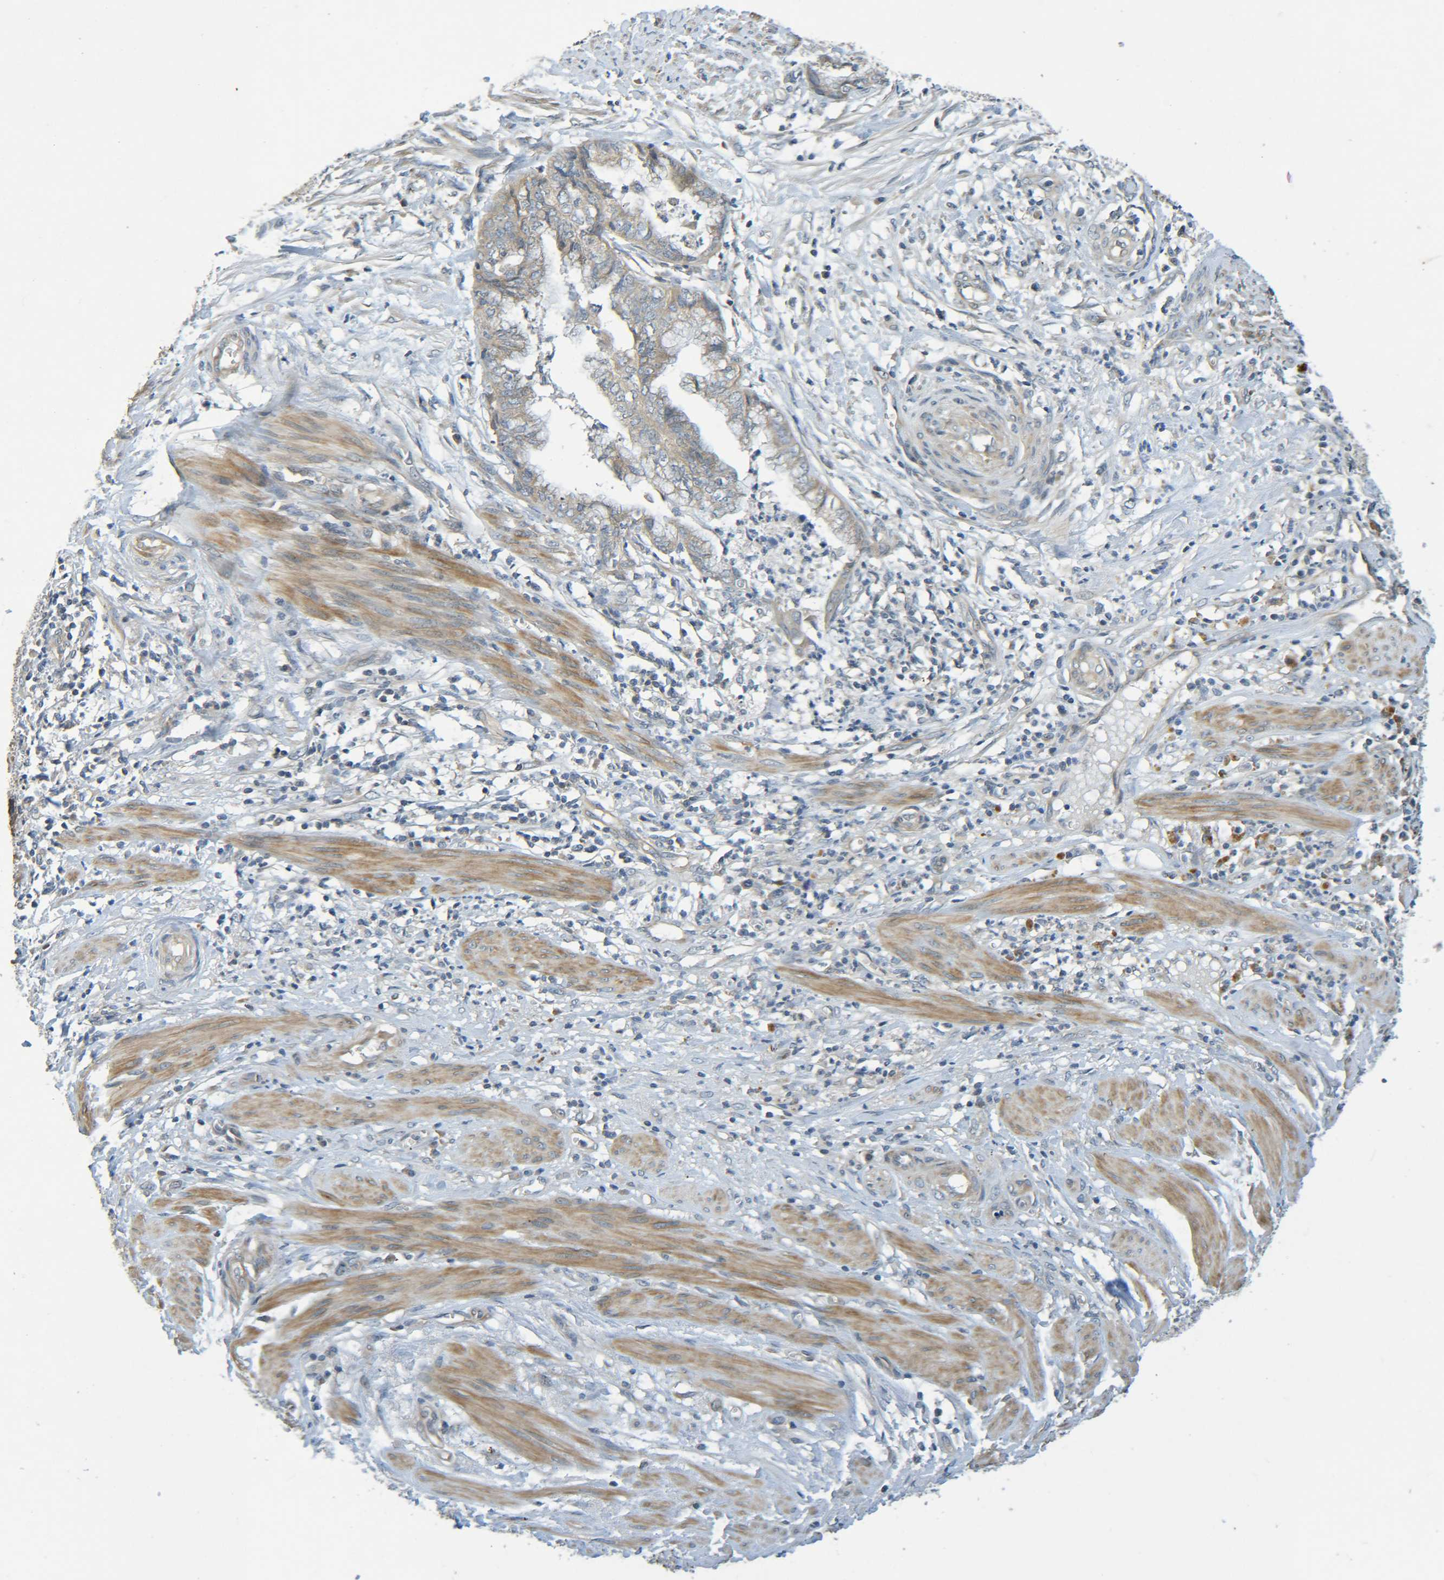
{"staining": {"intensity": "weak", "quantity": ">75%", "location": "cytoplasmic/membranous"}, "tissue": "endometrial cancer", "cell_type": "Tumor cells", "image_type": "cancer", "snomed": [{"axis": "morphology", "description": "Necrosis, NOS"}, {"axis": "morphology", "description": "Adenocarcinoma, NOS"}, {"axis": "topography", "description": "Endometrium"}], "caption": "Protein expression analysis of human endometrial adenocarcinoma reveals weak cytoplasmic/membranous staining in about >75% of tumor cells. (Stains: DAB (3,3'-diaminobenzidine) in brown, nuclei in blue, Microscopy: brightfield microscopy at high magnification).", "gene": "CYP4F2", "patient": {"sex": "female", "age": 79}}